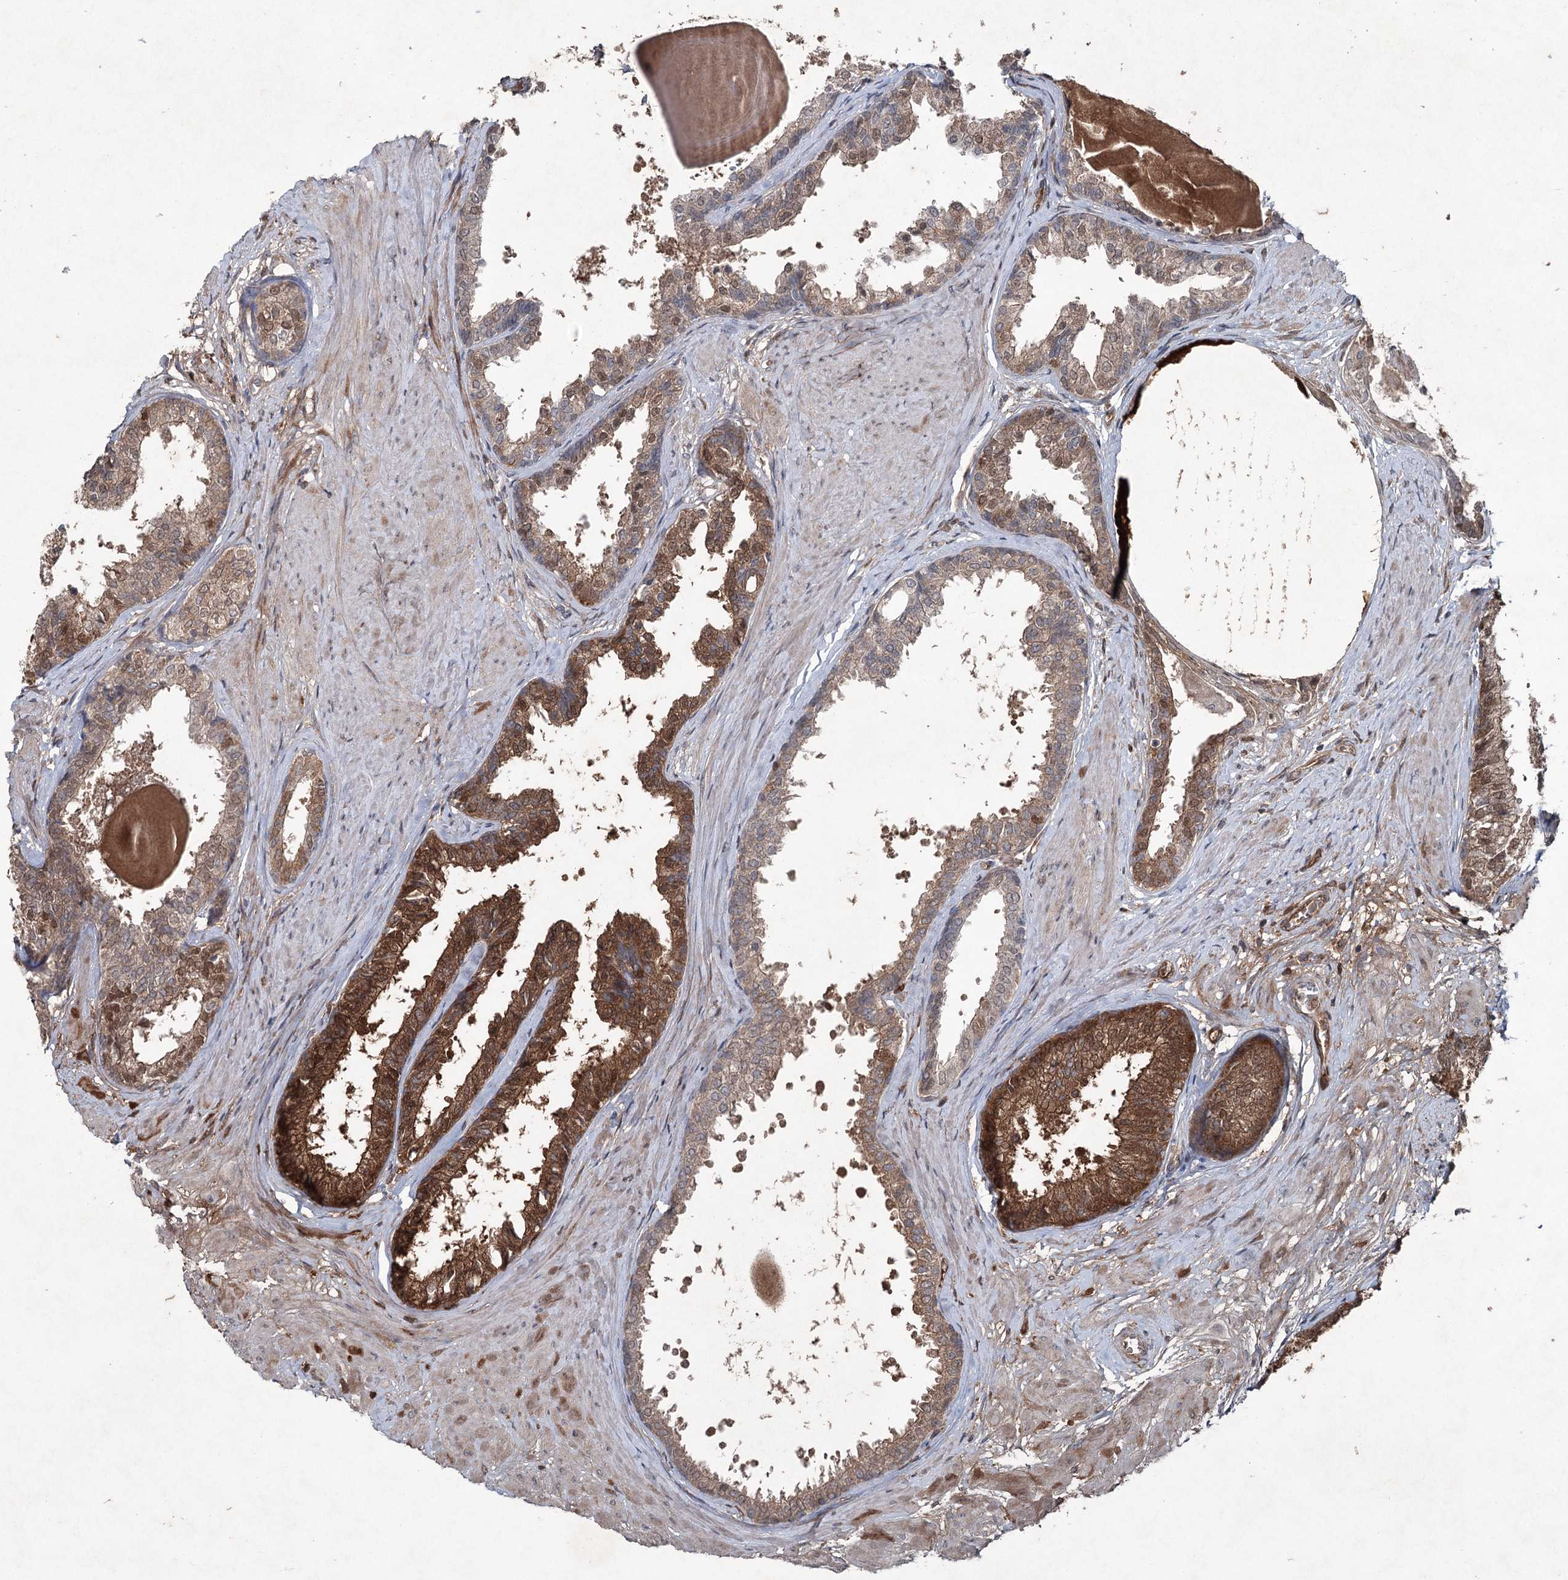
{"staining": {"intensity": "strong", "quantity": "25%-75%", "location": "cytoplasmic/membranous"}, "tissue": "prostate", "cell_type": "Glandular cells", "image_type": "normal", "snomed": [{"axis": "morphology", "description": "Normal tissue, NOS"}, {"axis": "topography", "description": "Prostate"}], "caption": "Immunohistochemistry of unremarkable human prostate exhibits high levels of strong cytoplasmic/membranous positivity in about 25%-75% of glandular cells. The protein of interest is shown in brown color, while the nuclei are stained blue.", "gene": "PGLYRP2", "patient": {"sex": "male", "age": 48}}